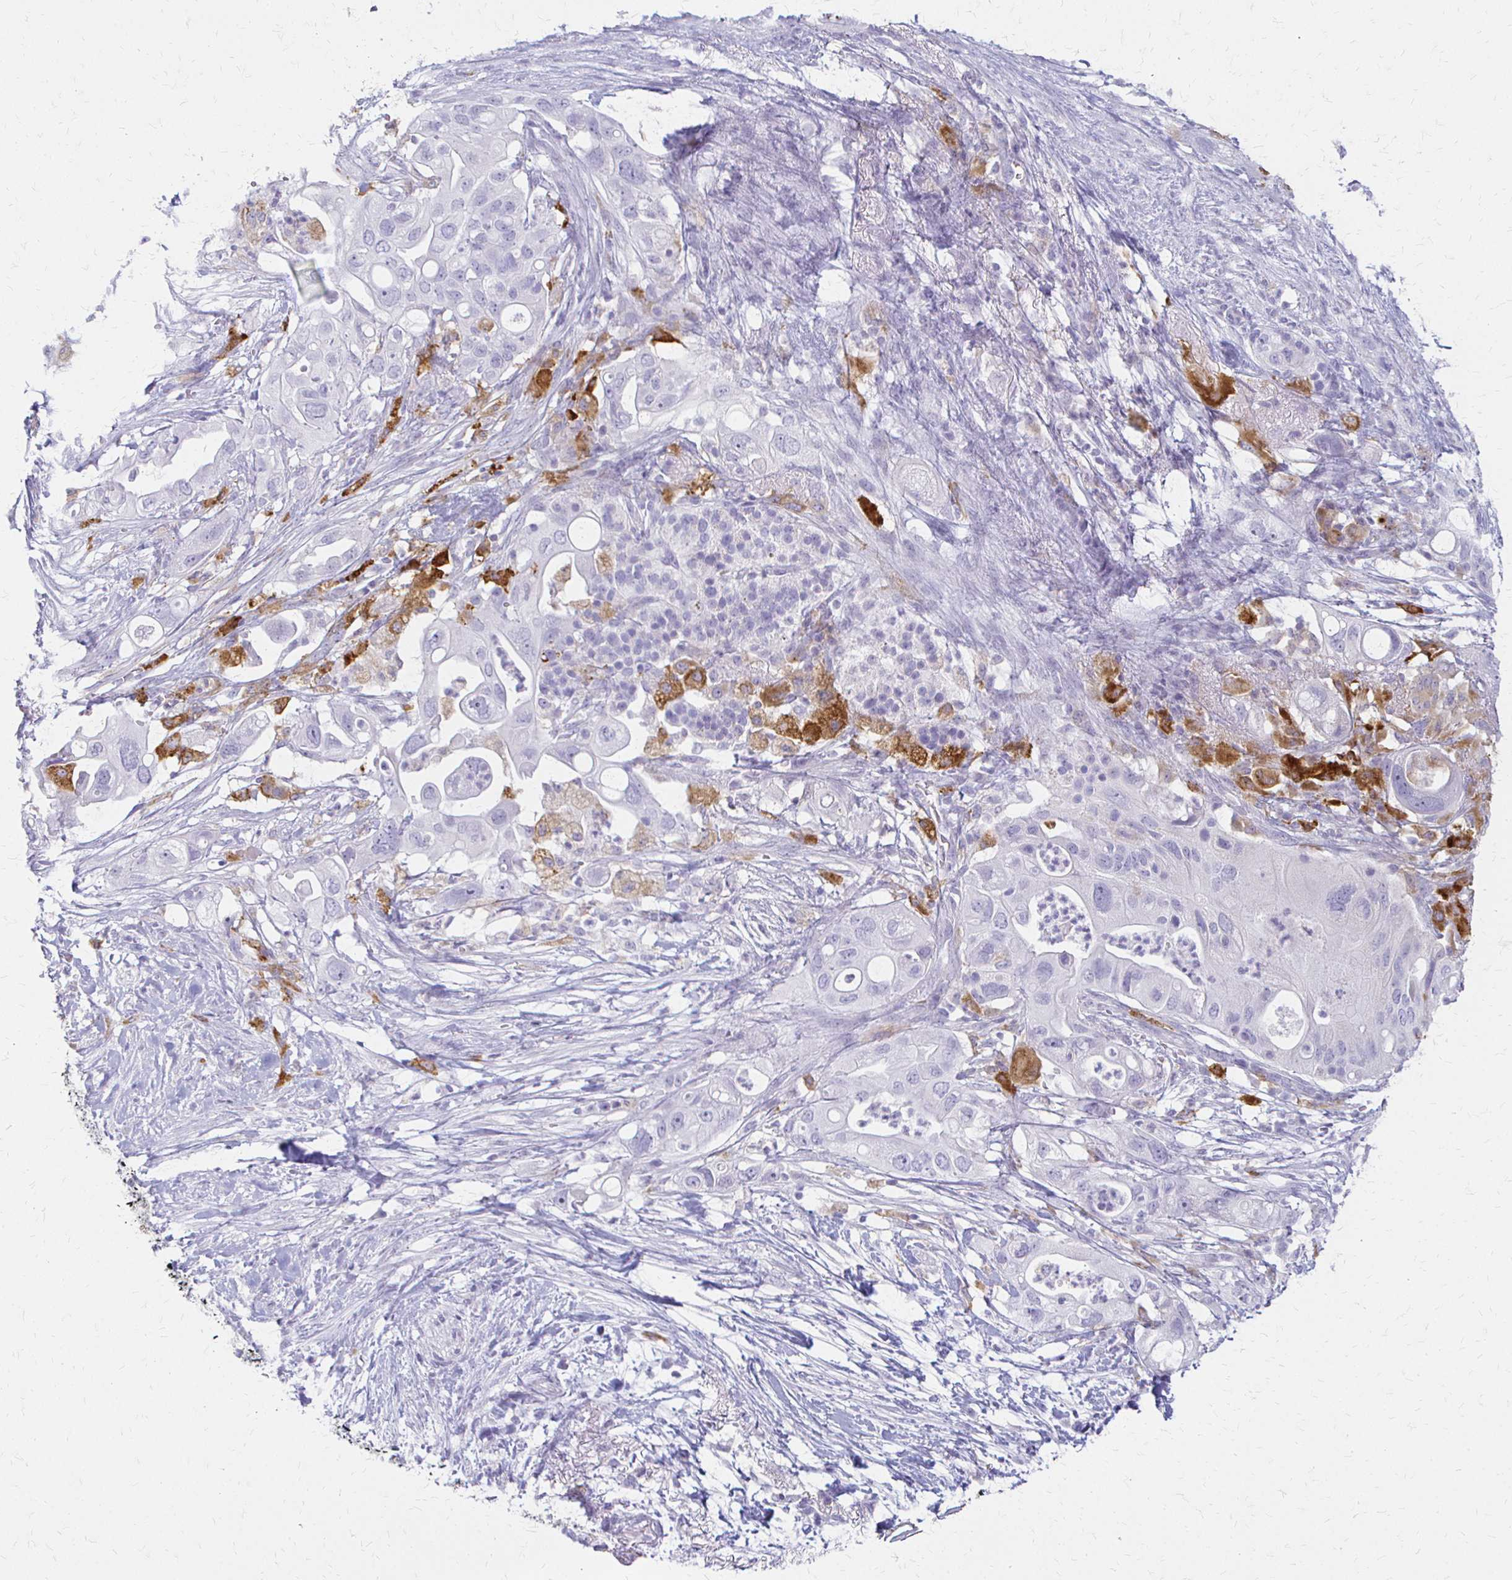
{"staining": {"intensity": "negative", "quantity": "none", "location": "none"}, "tissue": "pancreatic cancer", "cell_type": "Tumor cells", "image_type": "cancer", "snomed": [{"axis": "morphology", "description": "Adenocarcinoma, NOS"}, {"axis": "topography", "description": "Pancreas"}], "caption": "High power microscopy micrograph of an immunohistochemistry image of adenocarcinoma (pancreatic), revealing no significant positivity in tumor cells.", "gene": "ACP5", "patient": {"sex": "female", "age": 72}}